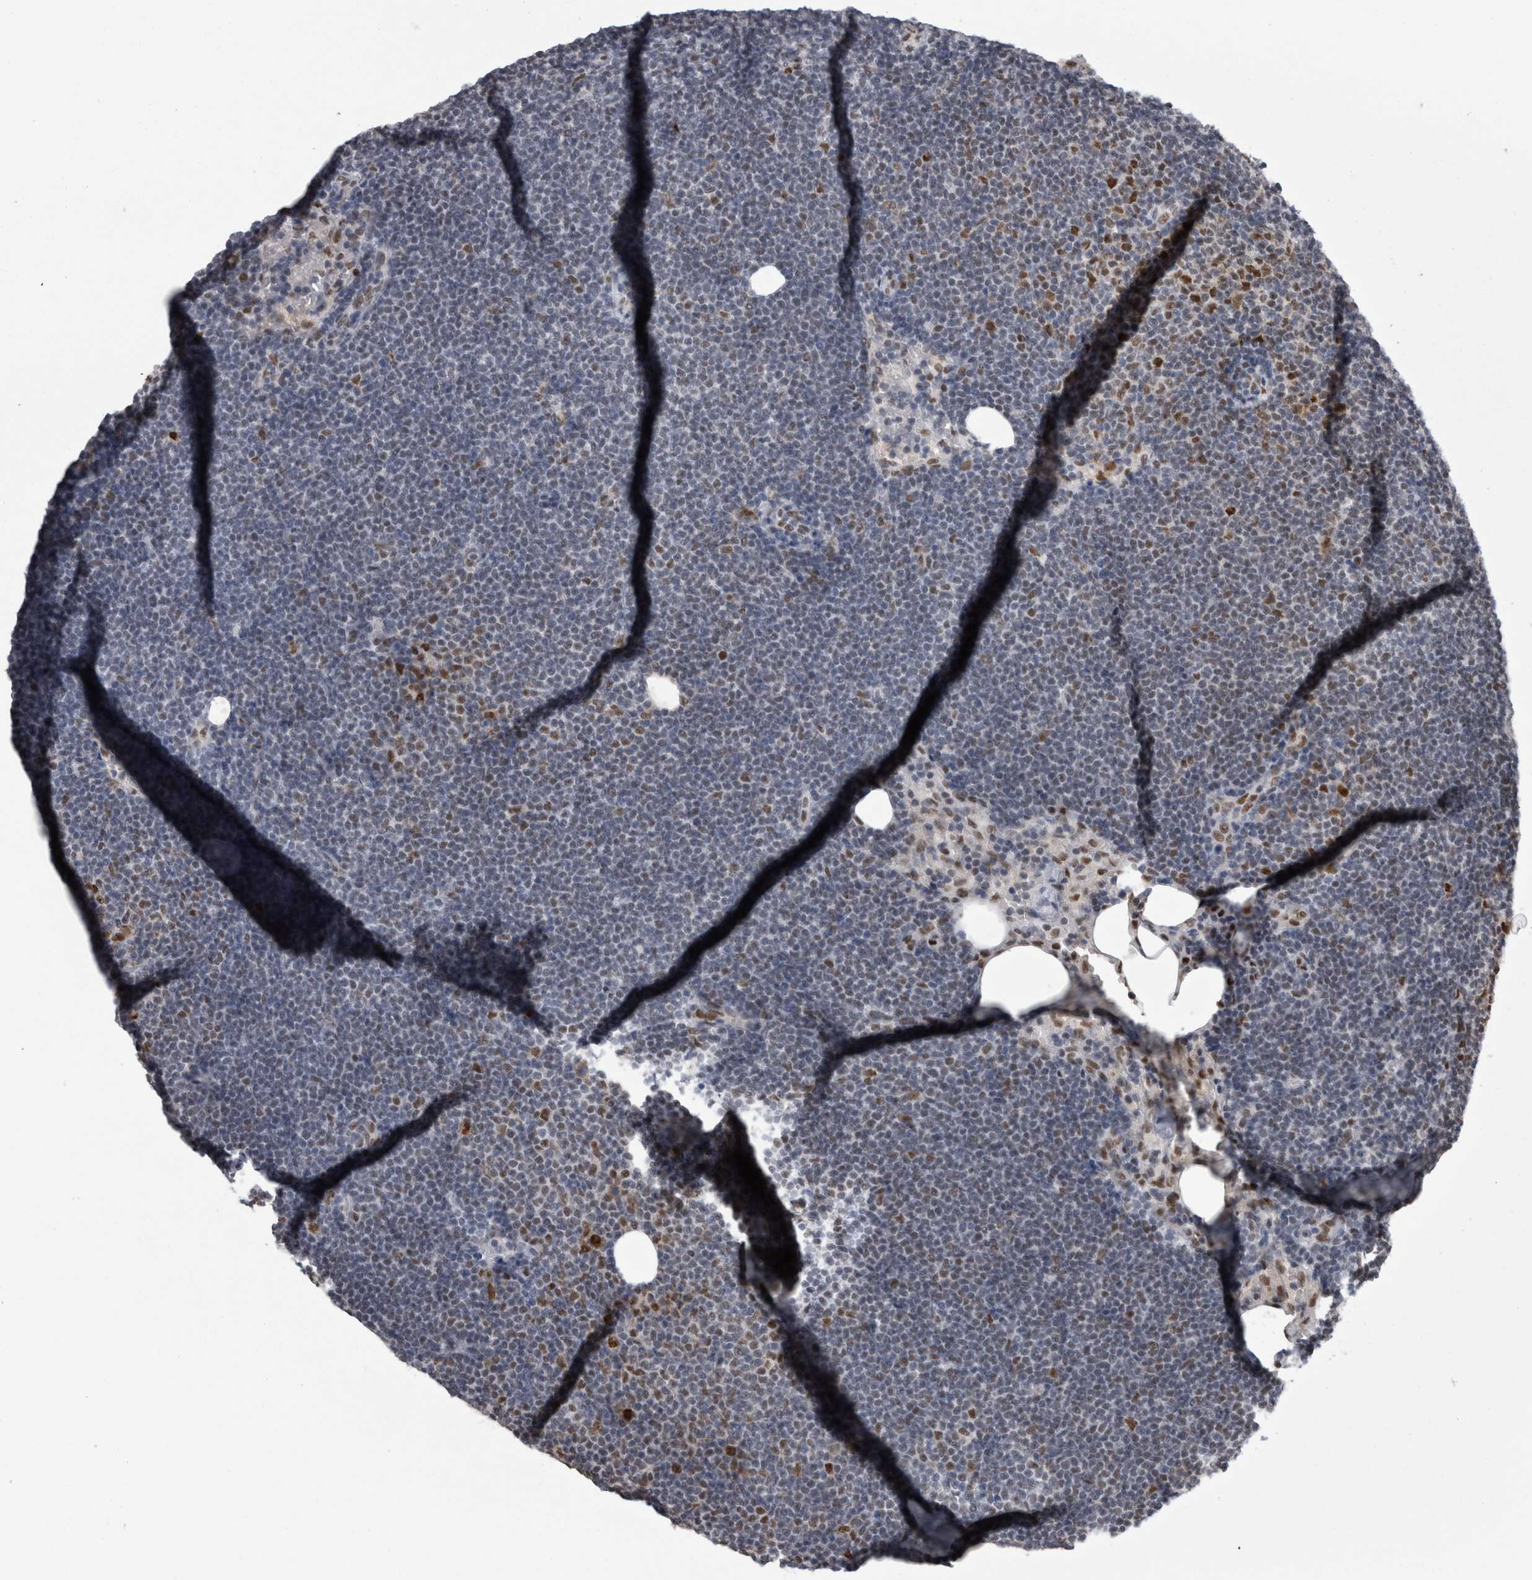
{"staining": {"intensity": "moderate", "quantity": "25%-75%", "location": "nuclear"}, "tissue": "lymphoma", "cell_type": "Tumor cells", "image_type": "cancer", "snomed": [{"axis": "morphology", "description": "Malignant lymphoma, non-Hodgkin's type, Low grade"}, {"axis": "topography", "description": "Lymph node"}], "caption": "Protein analysis of lymphoma tissue exhibits moderate nuclear expression in about 25%-75% of tumor cells.", "gene": "C1orf54", "patient": {"sex": "female", "age": 53}}